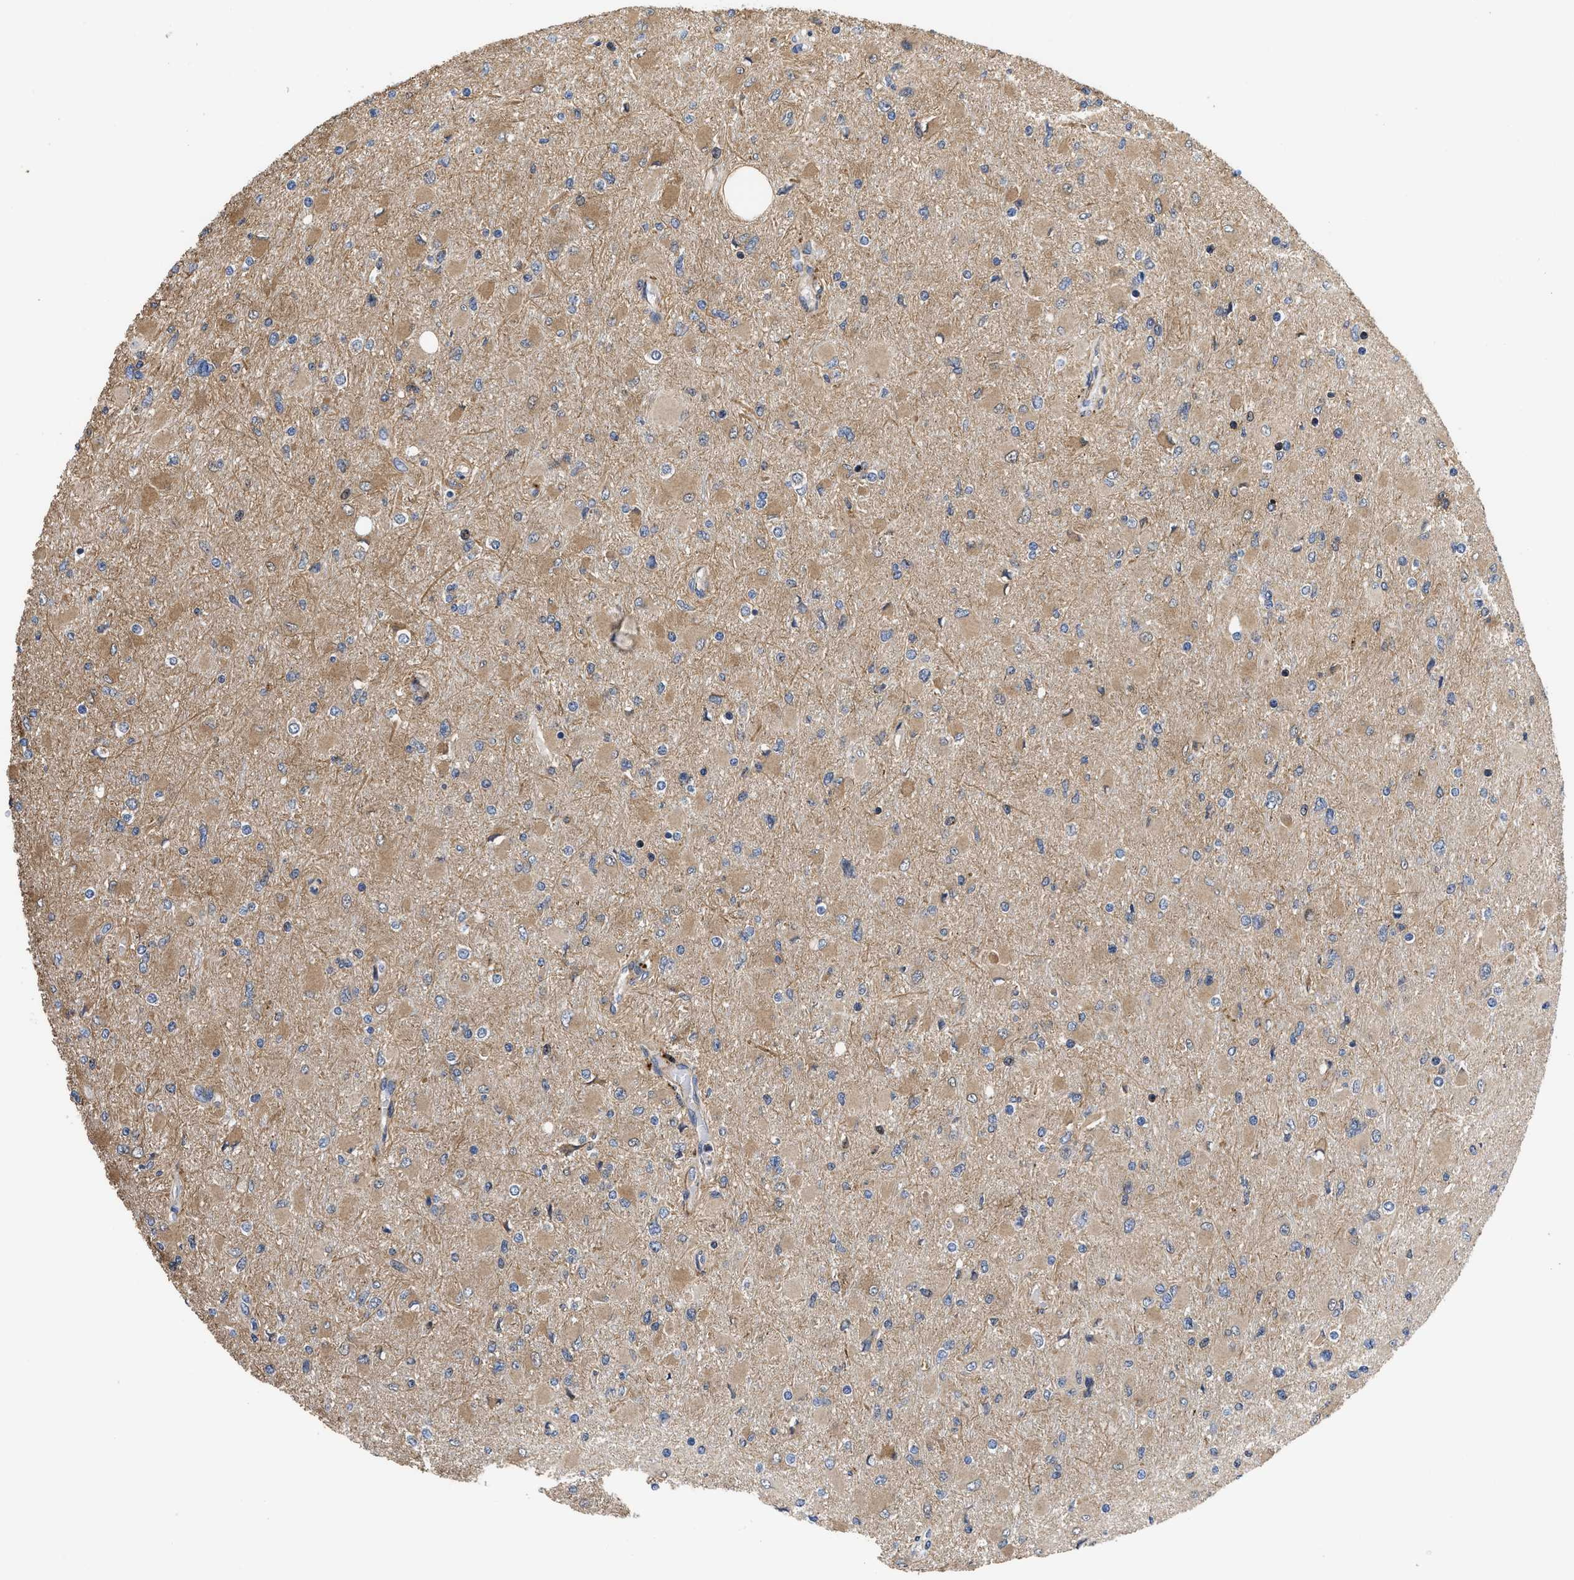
{"staining": {"intensity": "moderate", "quantity": ">75%", "location": "cytoplasmic/membranous"}, "tissue": "glioma", "cell_type": "Tumor cells", "image_type": "cancer", "snomed": [{"axis": "morphology", "description": "Glioma, malignant, High grade"}, {"axis": "topography", "description": "Cerebral cortex"}], "caption": "Glioma tissue reveals moderate cytoplasmic/membranous staining in approximately >75% of tumor cells, visualized by immunohistochemistry.", "gene": "SPAST", "patient": {"sex": "female", "age": 36}}